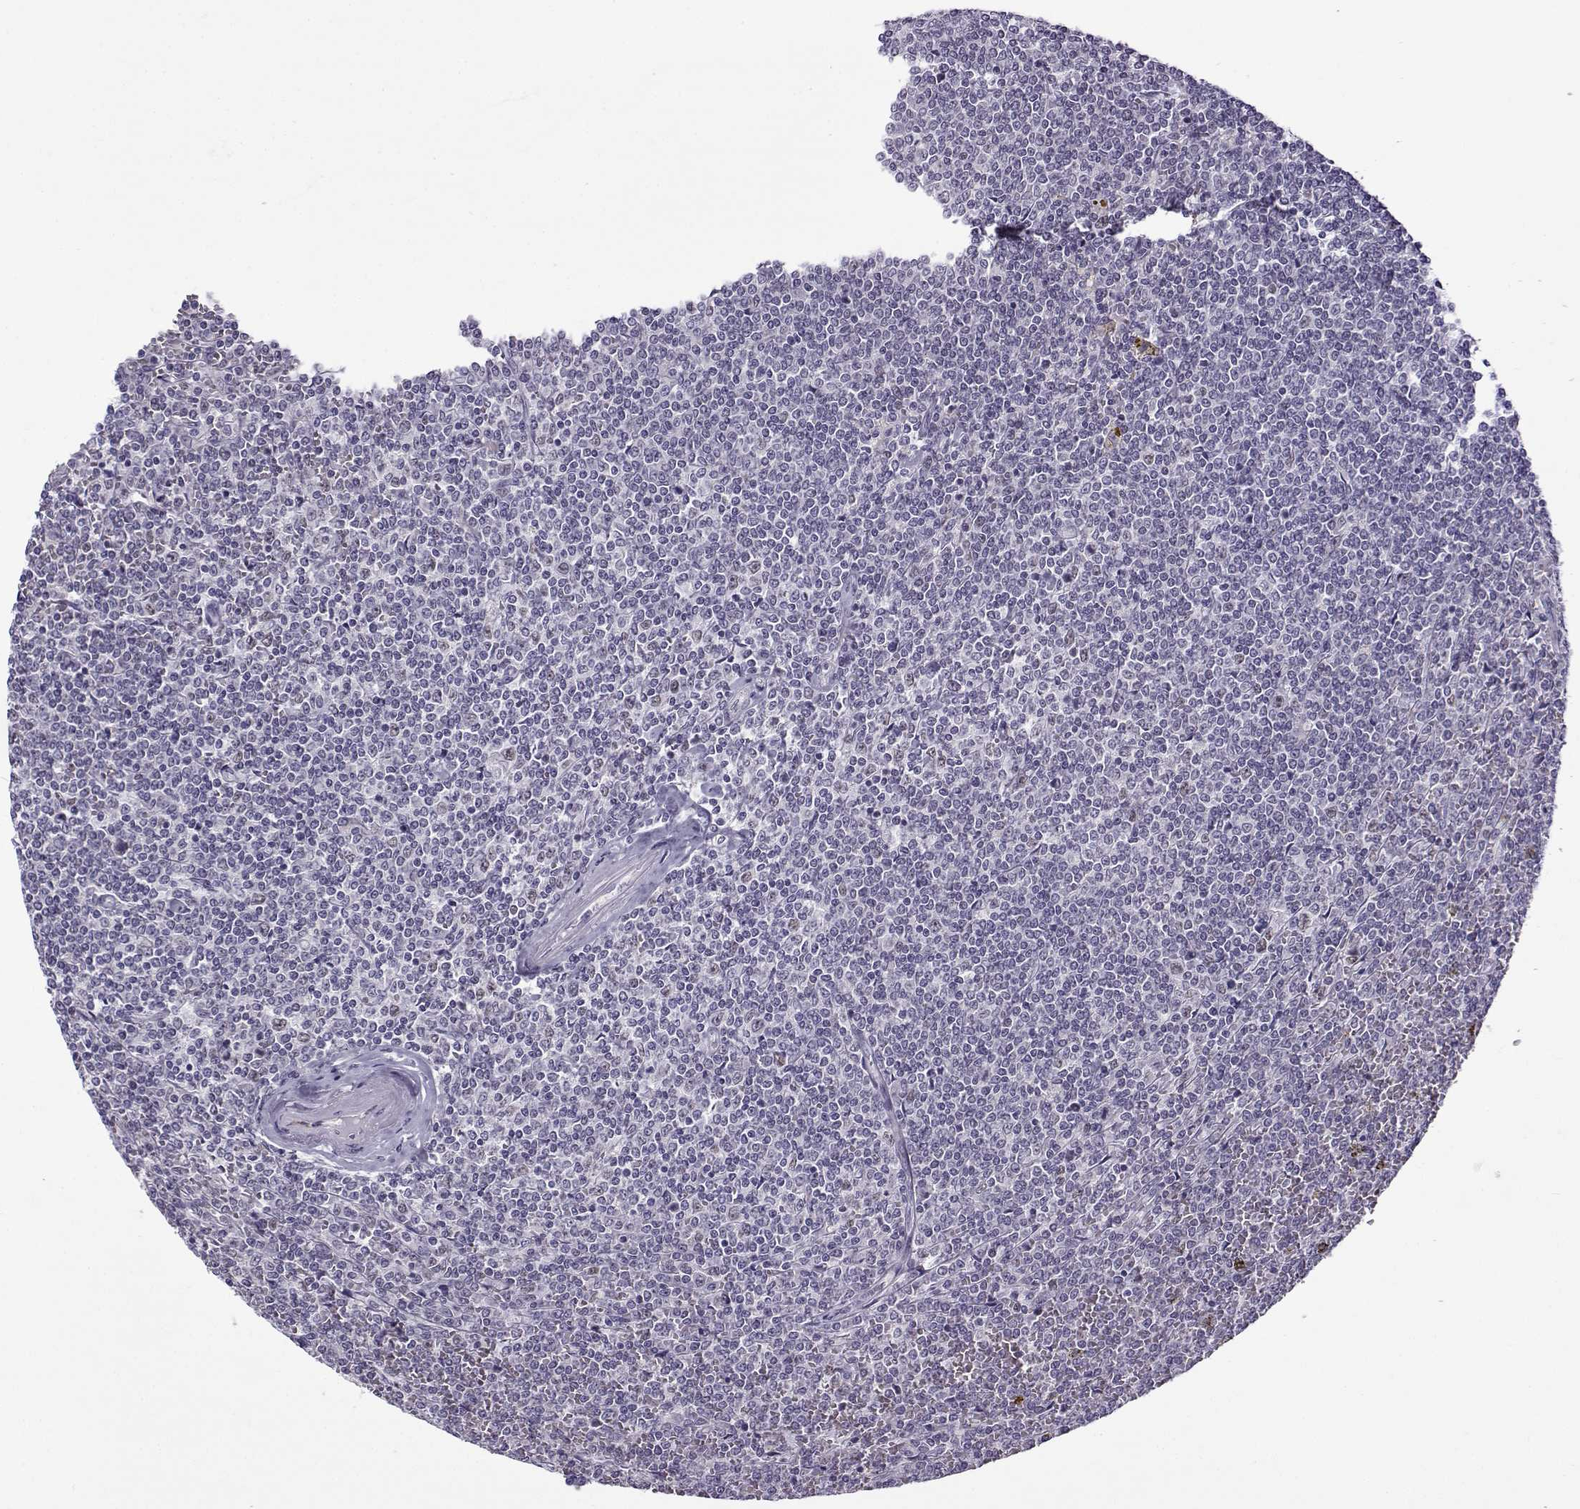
{"staining": {"intensity": "negative", "quantity": "none", "location": "none"}, "tissue": "lymphoma", "cell_type": "Tumor cells", "image_type": "cancer", "snomed": [{"axis": "morphology", "description": "Malignant lymphoma, non-Hodgkin's type, Low grade"}, {"axis": "topography", "description": "Spleen"}], "caption": "Protein analysis of low-grade malignant lymphoma, non-Hodgkin's type demonstrates no significant staining in tumor cells.", "gene": "BACH1", "patient": {"sex": "female", "age": 19}}